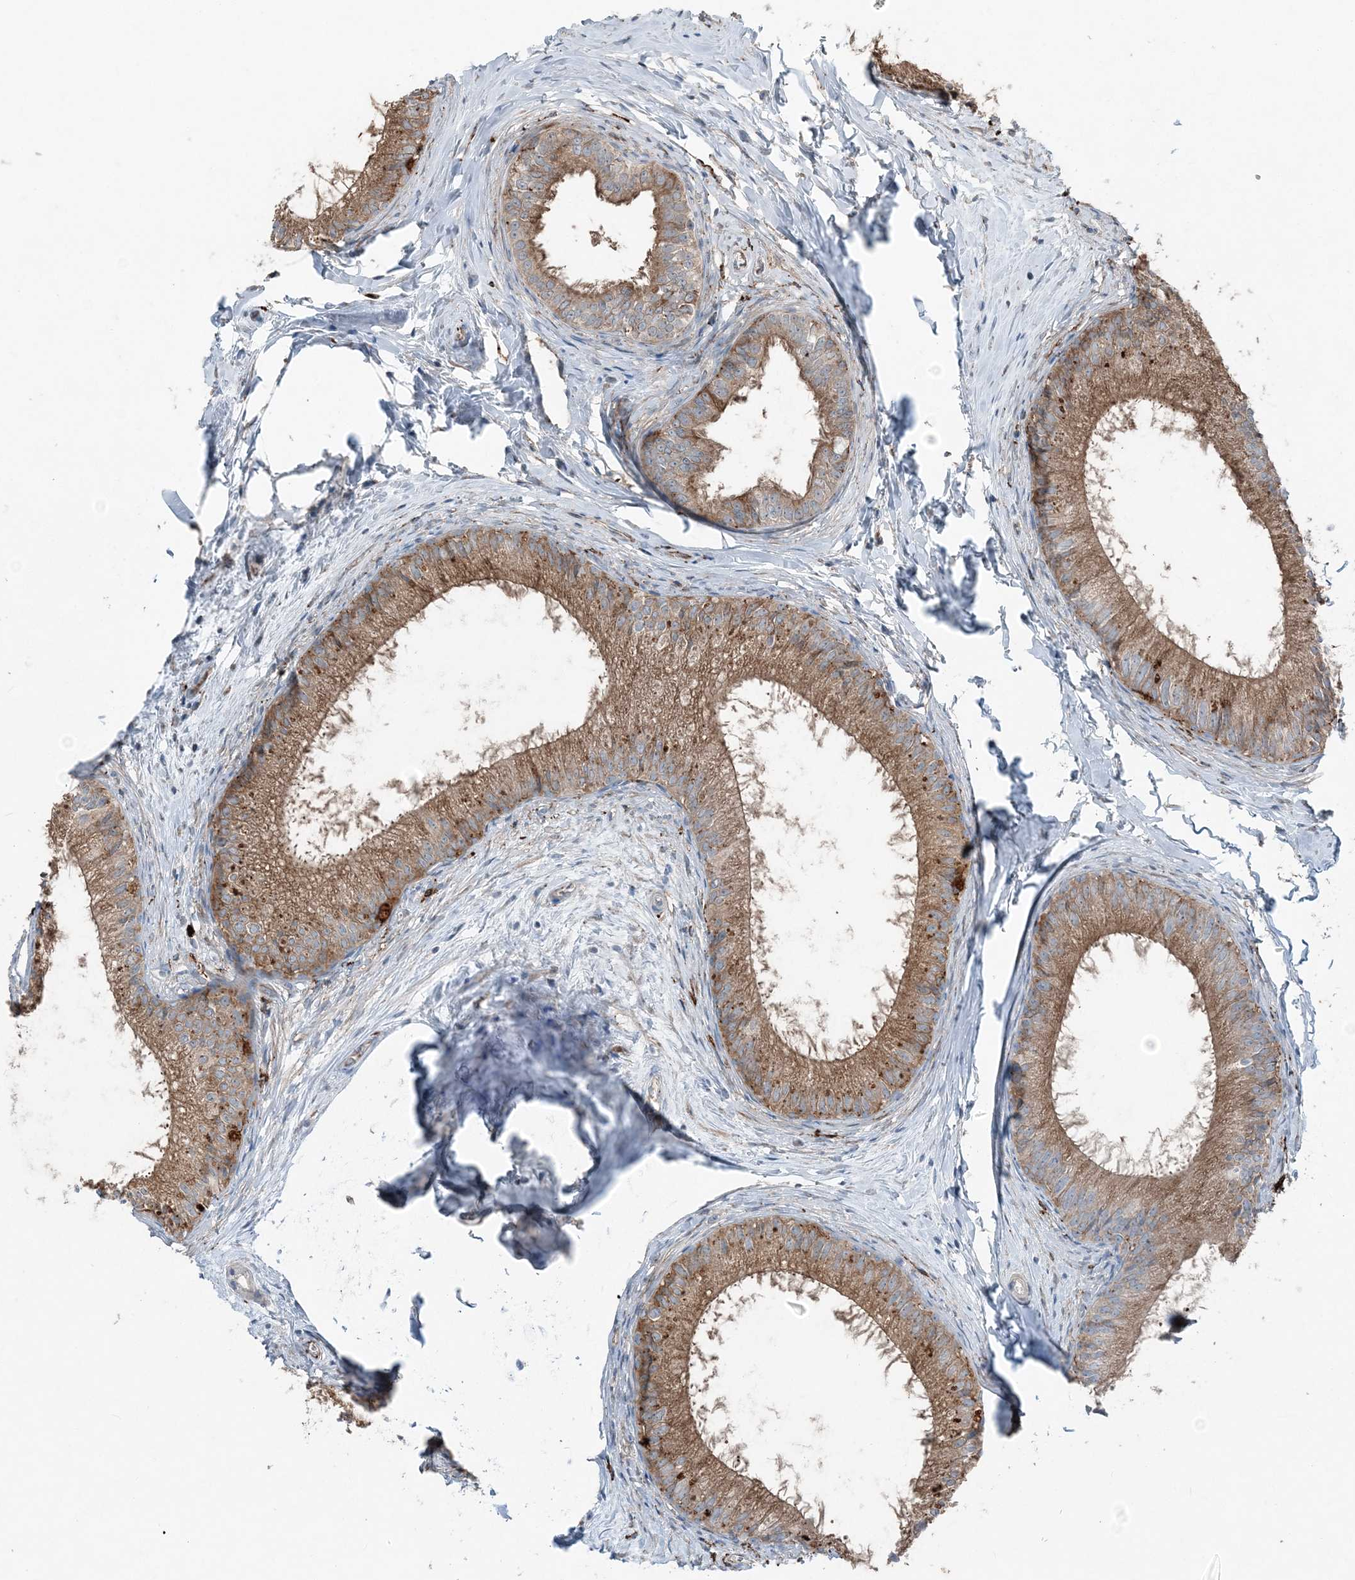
{"staining": {"intensity": "strong", "quantity": ">75%", "location": "cytoplasmic/membranous"}, "tissue": "epididymis", "cell_type": "Glandular cells", "image_type": "normal", "snomed": [{"axis": "morphology", "description": "Normal tissue, NOS"}, {"axis": "topography", "description": "Epididymis"}], "caption": "A micrograph of epididymis stained for a protein shows strong cytoplasmic/membranous brown staining in glandular cells. (Brightfield microscopy of DAB IHC at high magnification).", "gene": "KY", "patient": {"sex": "male", "age": 34}}